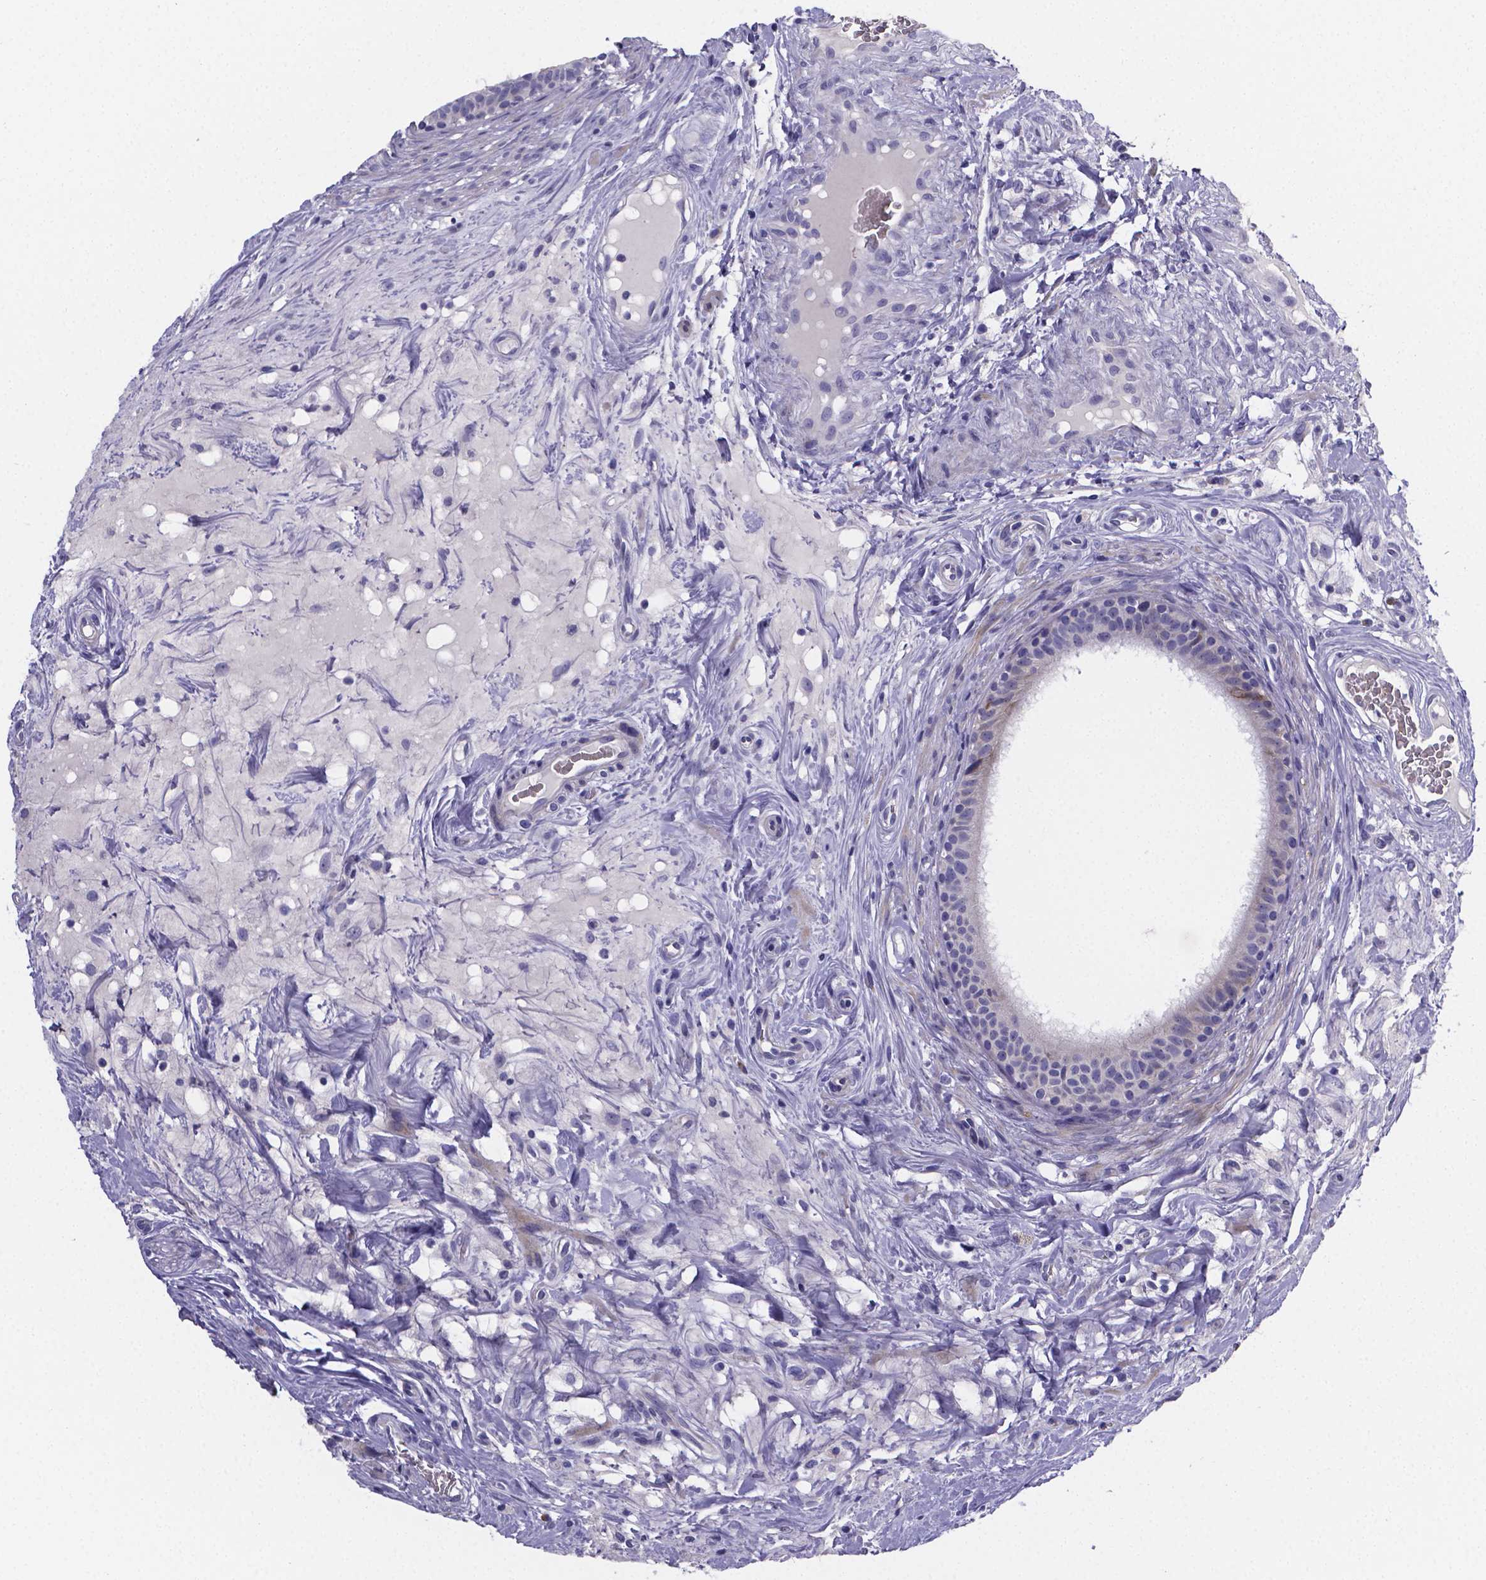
{"staining": {"intensity": "negative", "quantity": "none", "location": "none"}, "tissue": "epididymis", "cell_type": "Glandular cells", "image_type": "normal", "snomed": [{"axis": "morphology", "description": "Normal tissue, NOS"}, {"axis": "topography", "description": "Epididymis"}], "caption": "Epididymis stained for a protein using immunohistochemistry (IHC) displays no staining glandular cells.", "gene": "GABRA3", "patient": {"sex": "male", "age": 59}}